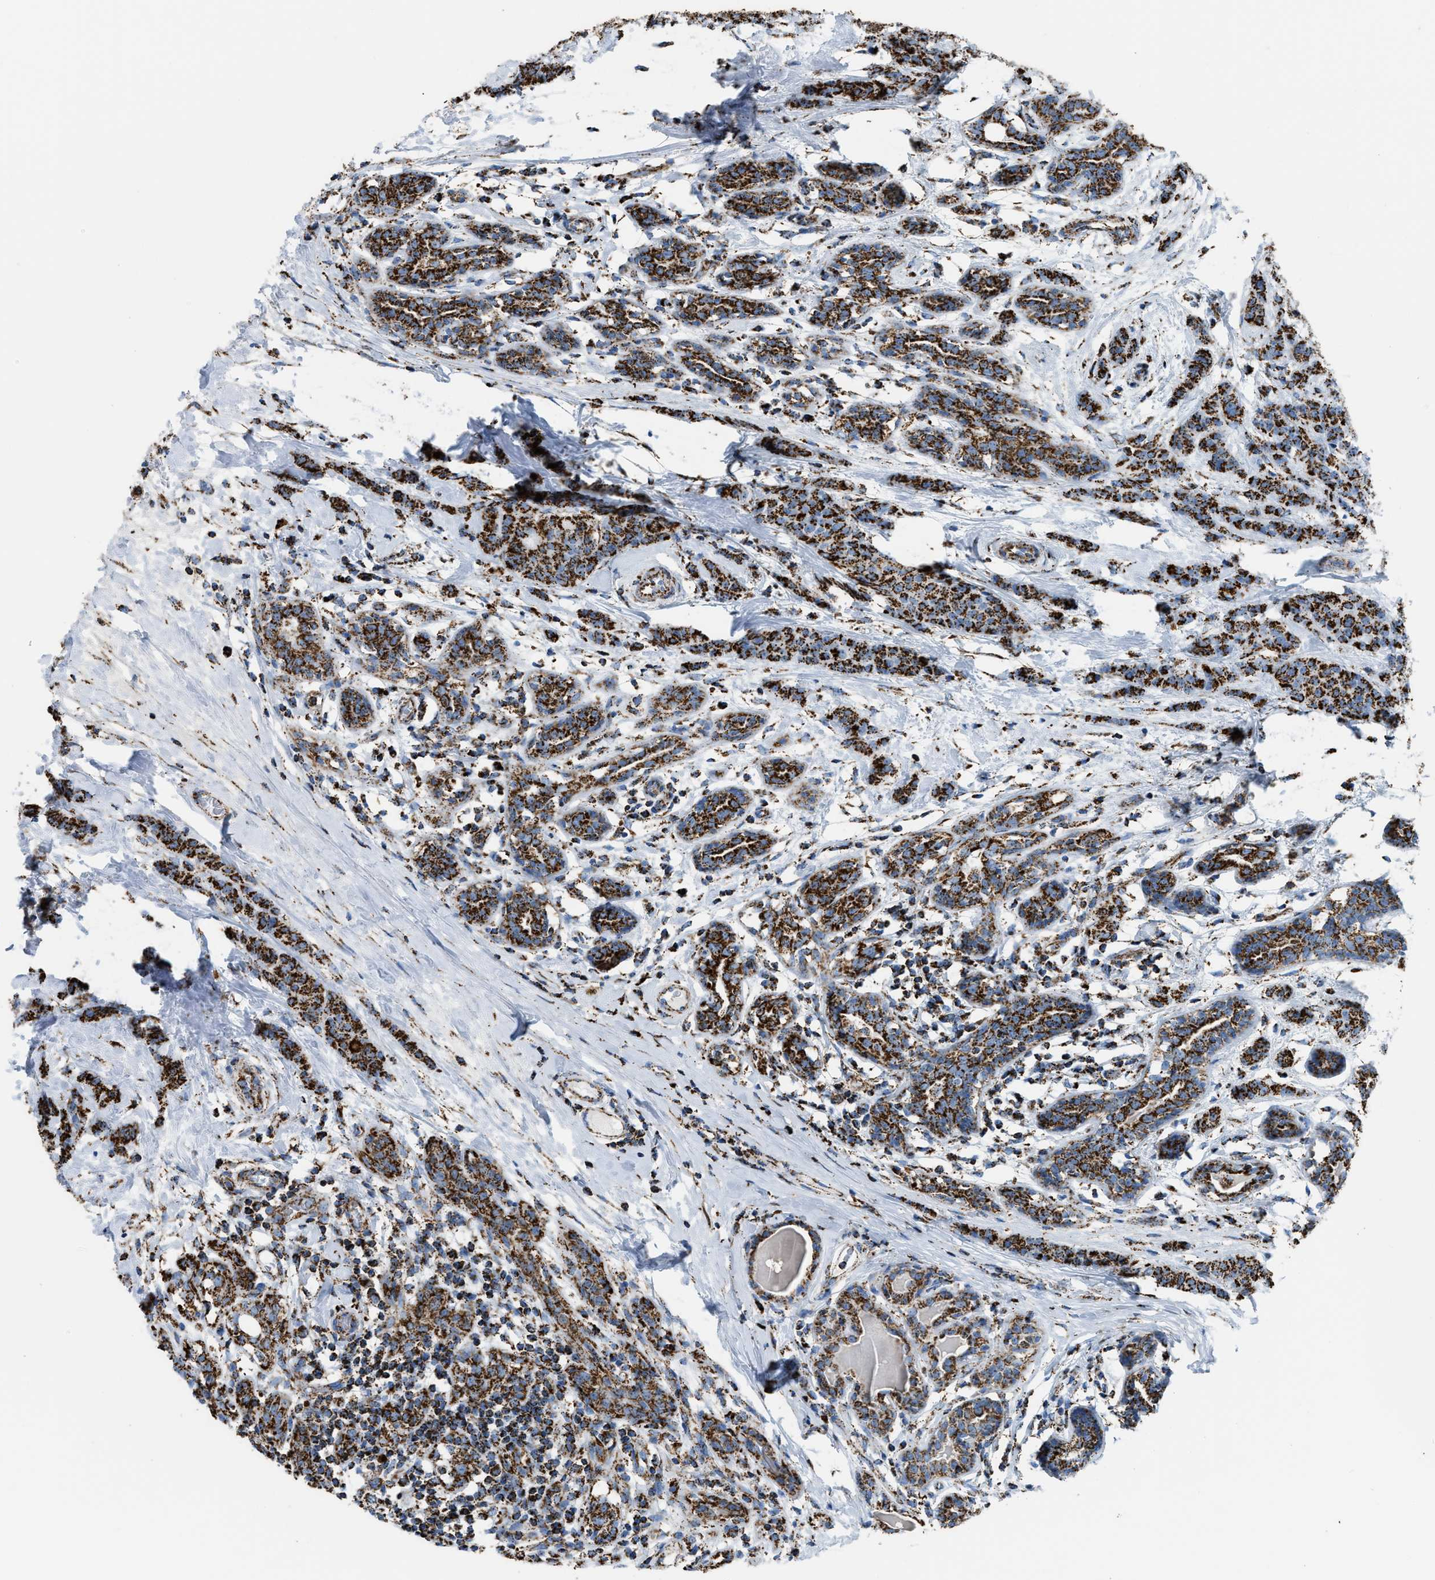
{"staining": {"intensity": "strong", "quantity": ">75%", "location": "cytoplasmic/membranous"}, "tissue": "breast cancer", "cell_type": "Tumor cells", "image_type": "cancer", "snomed": [{"axis": "morphology", "description": "Normal tissue, NOS"}, {"axis": "morphology", "description": "Duct carcinoma"}, {"axis": "topography", "description": "Breast"}], "caption": "IHC image of human breast cancer (infiltrating ductal carcinoma) stained for a protein (brown), which displays high levels of strong cytoplasmic/membranous expression in approximately >75% of tumor cells.", "gene": "ETFB", "patient": {"sex": "female", "age": 40}}